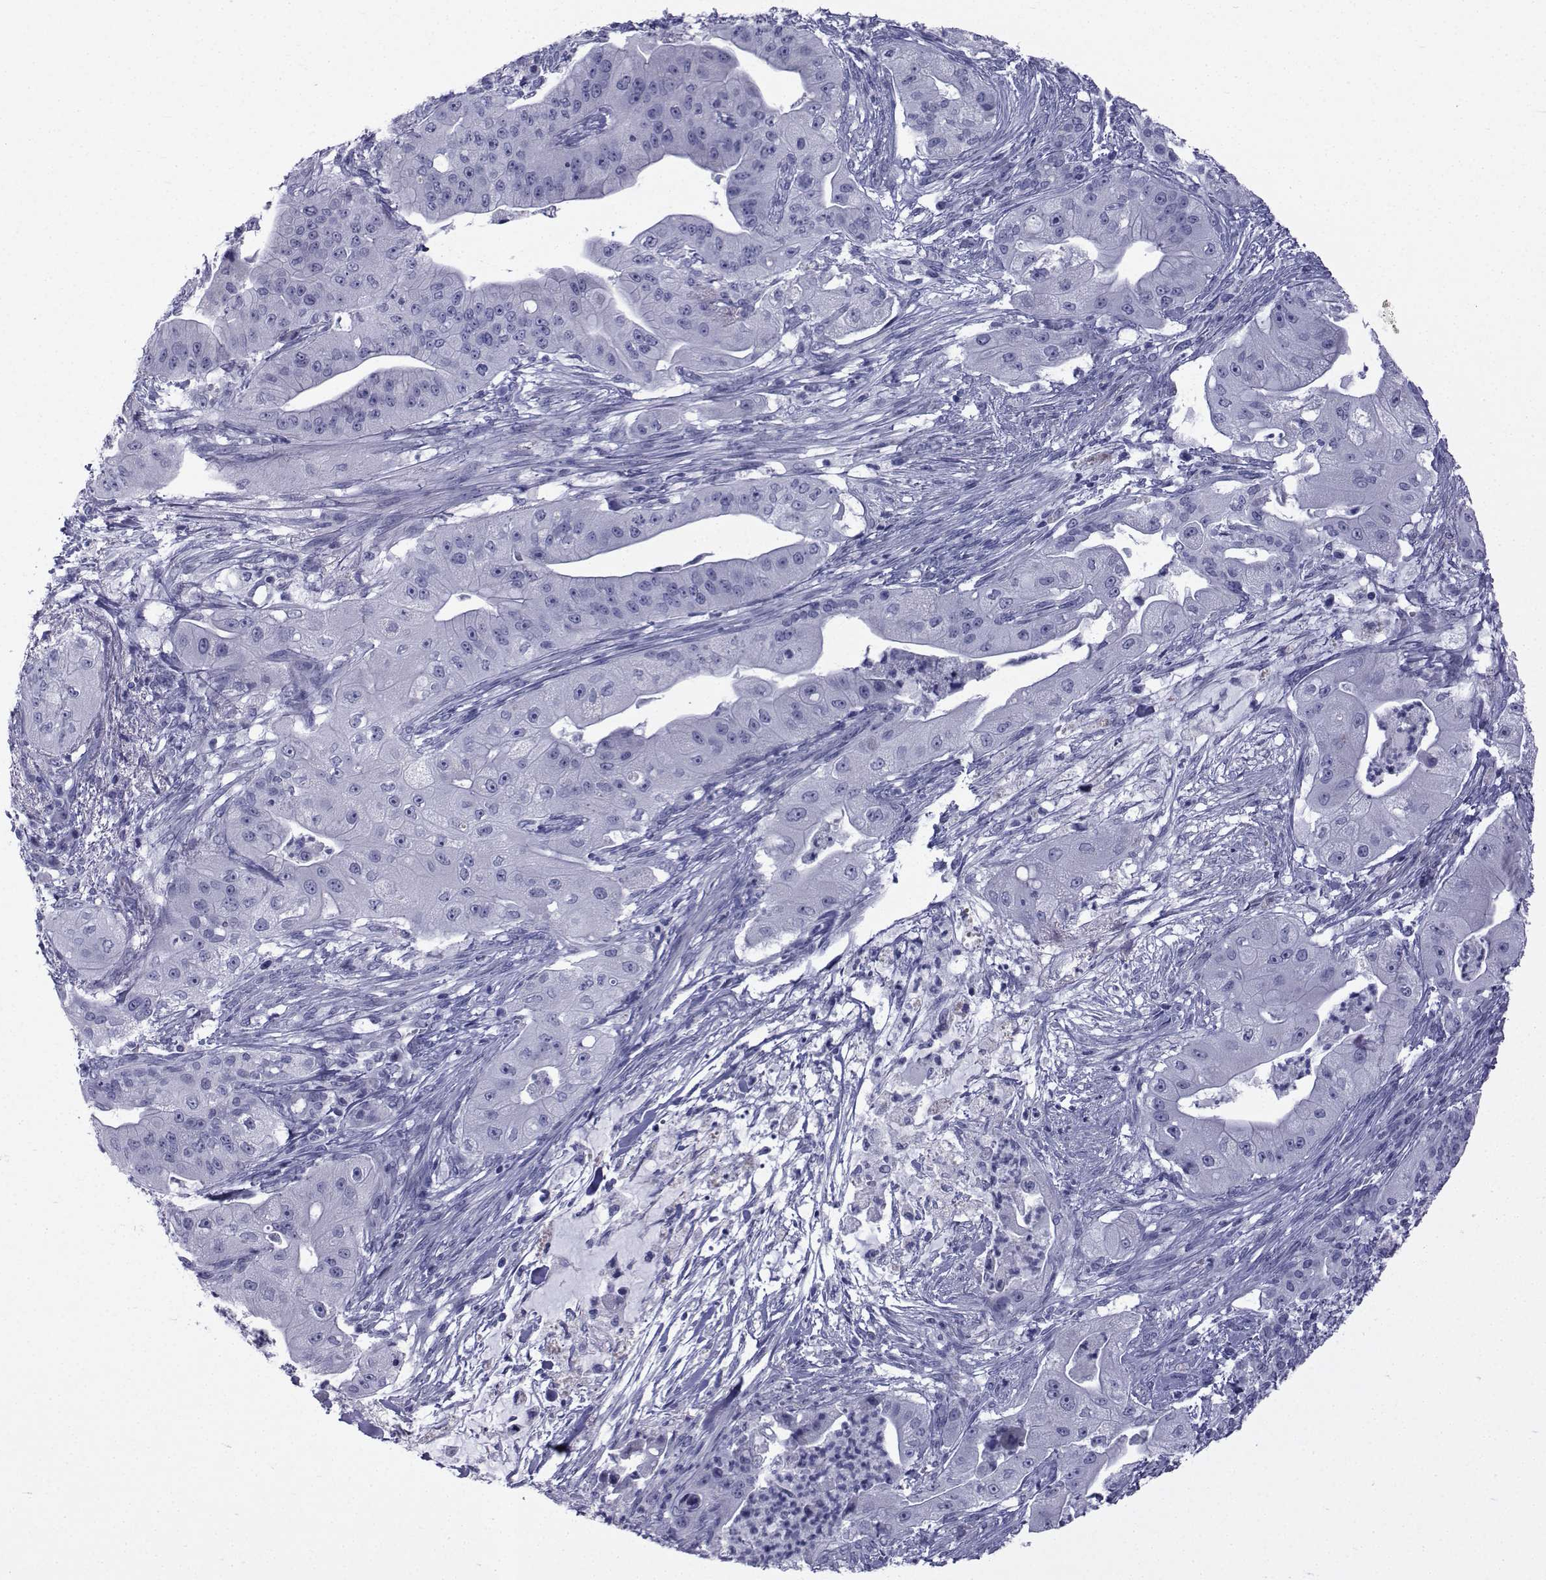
{"staining": {"intensity": "negative", "quantity": "none", "location": "none"}, "tissue": "pancreatic cancer", "cell_type": "Tumor cells", "image_type": "cancer", "snomed": [{"axis": "morphology", "description": "Normal tissue, NOS"}, {"axis": "morphology", "description": "Inflammation, NOS"}, {"axis": "morphology", "description": "Adenocarcinoma, NOS"}, {"axis": "topography", "description": "Pancreas"}], "caption": "Tumor cells are negative for brown protein staining in adenocarcinoma (pancreatic).", "gene": "SPANXD", "patient": {"sex": "male", "age": 57}}